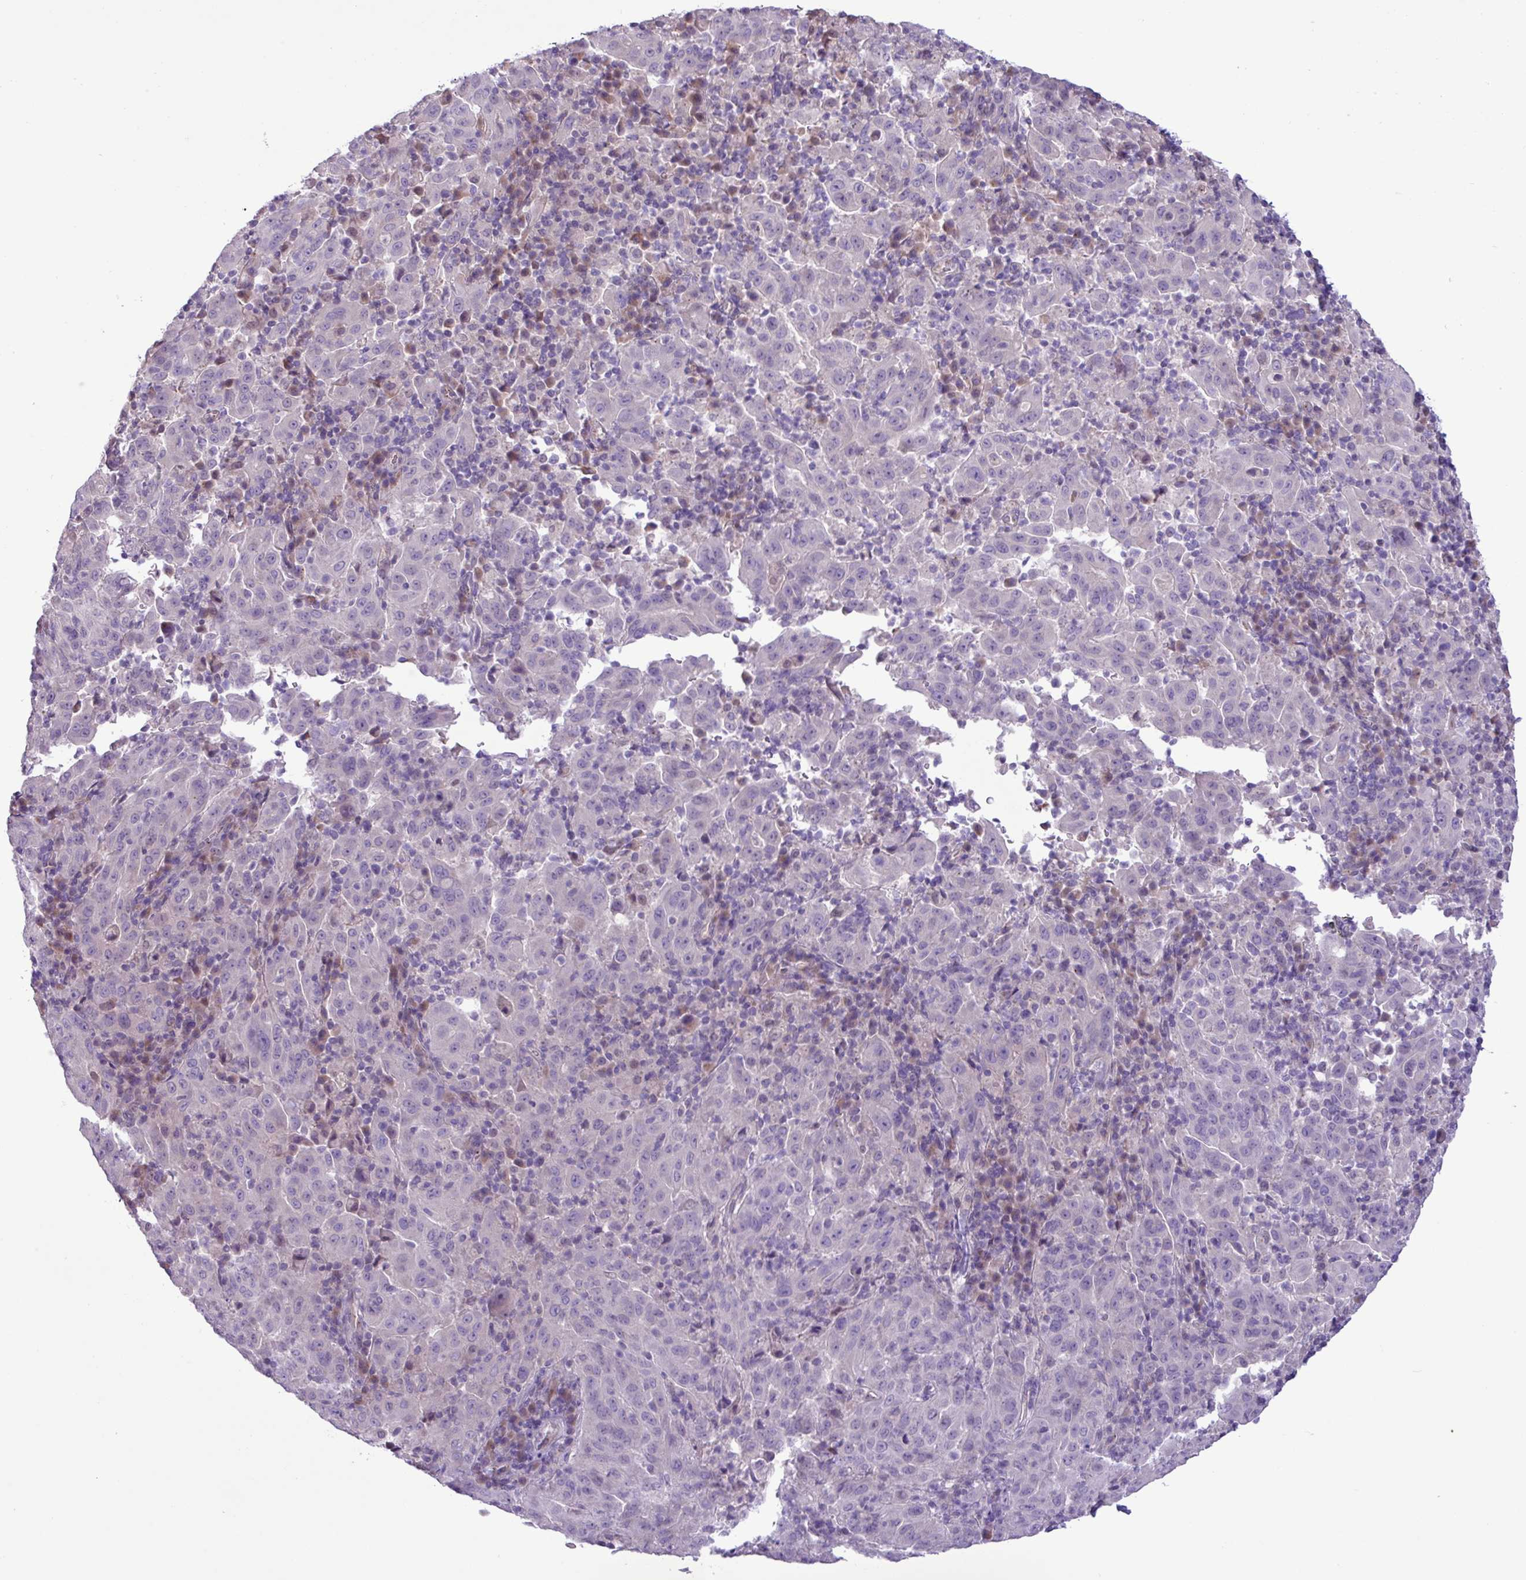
{"staining": {"intensity": "negative", "quantity": "none", "location": "none"}, "tissue": "pancreatic cancer", "cell_type": "Tumor cells", "image_type": "cancer", "snomed": [{"axis": "morphology", "description": "Adenocarcinoma, NOS"}, {"axis": "topography", "description": "Pancreas"}], "caption": "Tumor cells show no significant protein positivity in pancreatic cancer (adenocarcinoma).", "gene": "SPINK8", "patient": {"sex": "male", "age": 63}}